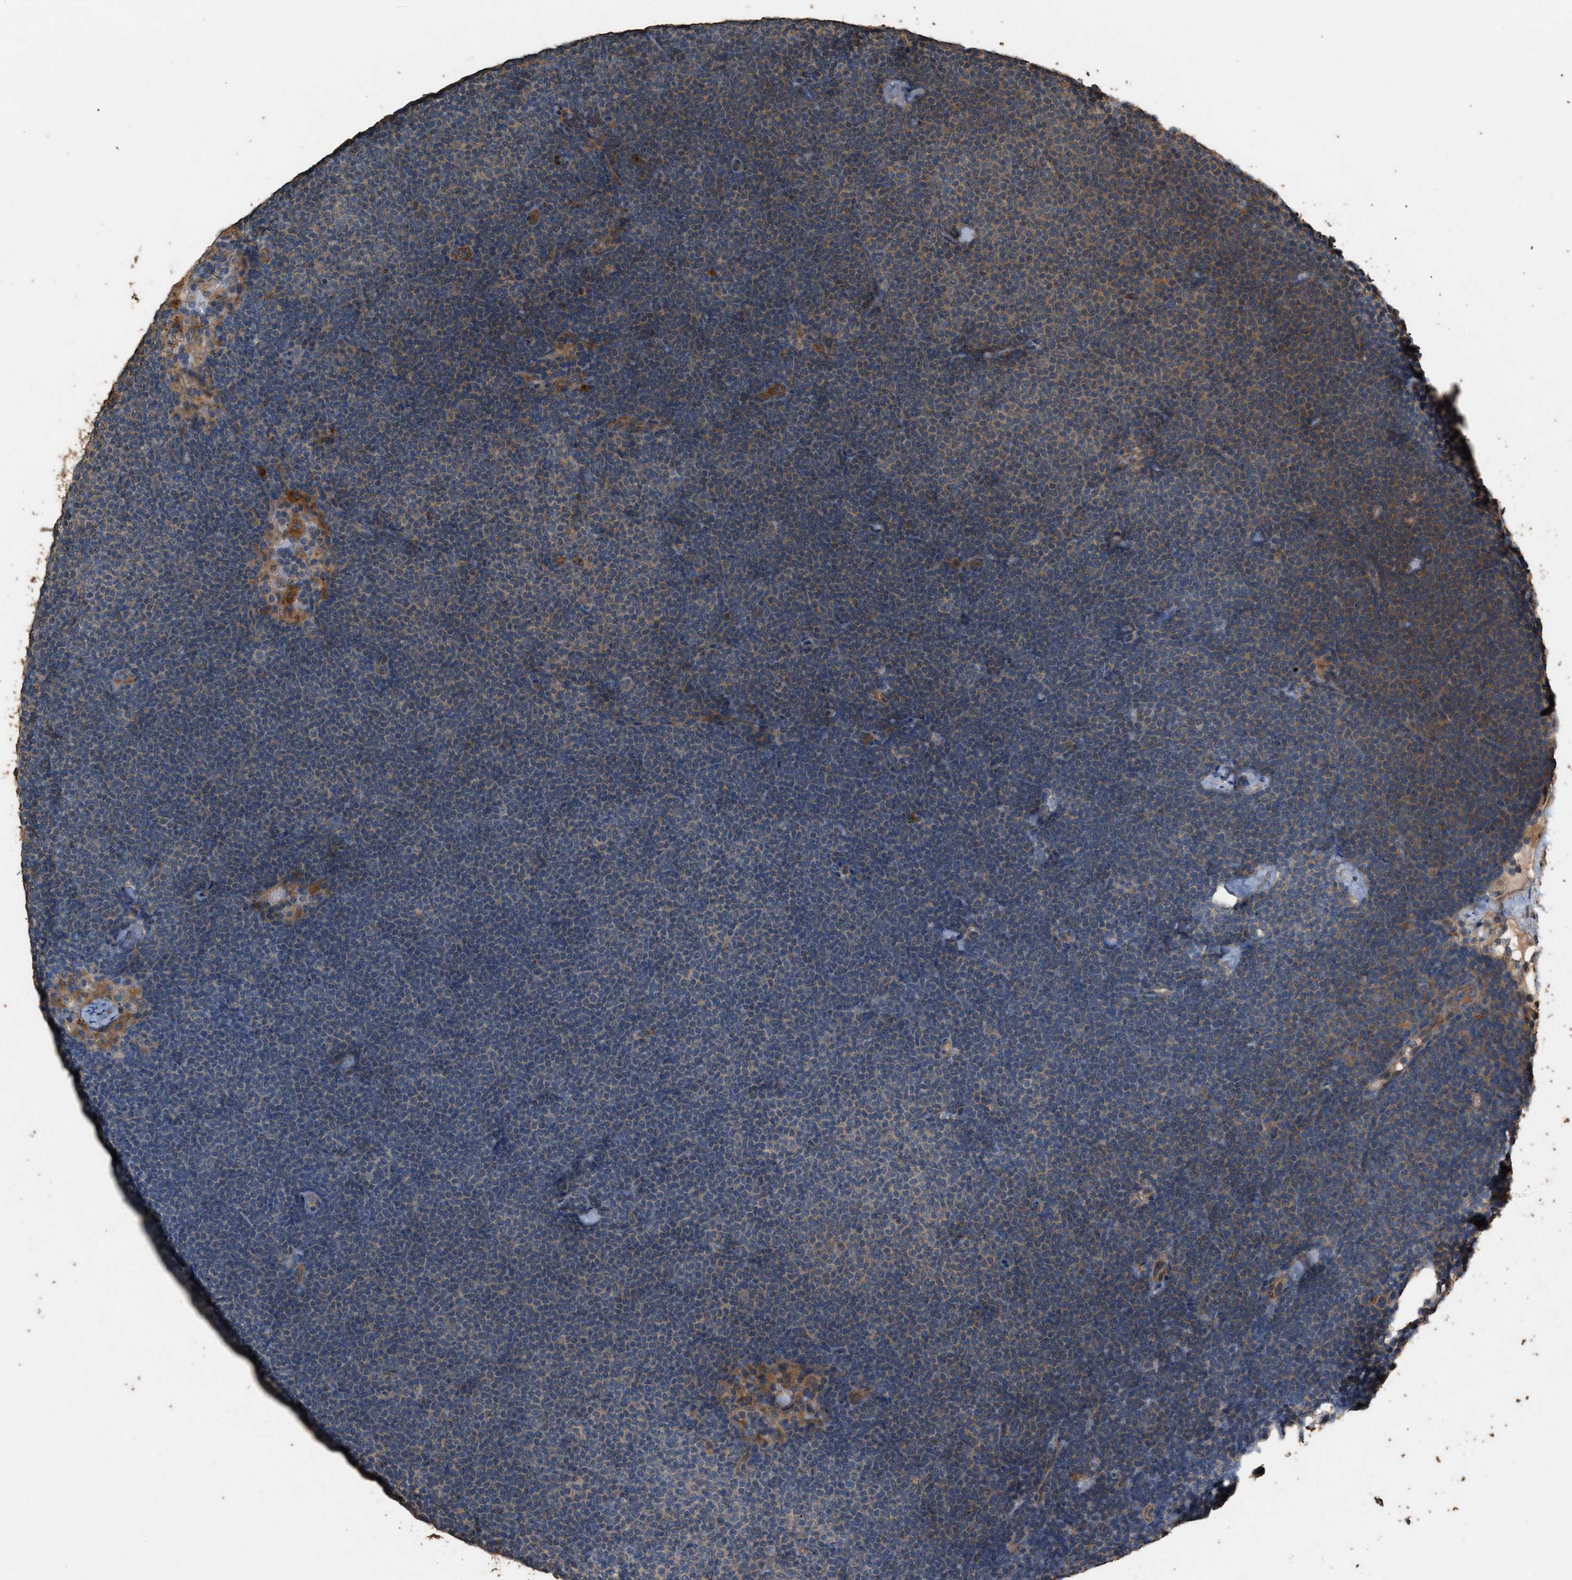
{"staining": {"intensity": "weak", "quantity": "<25%", "location": "cytoplasmic/membranous"}, "tissue": "lymphoma", "cell_type": "Tumor cells", "image_type": "cancer", "snomed": [{"axis": "morphology", "description": "Malignant lymphoma, non-Hodgkin's type, Low grade"}, {"axis": "topography", "description": "Lymph node"}], "caption": "DAB (3,3'-diaminobenzidine) immunohistochemical staining of human lymphoma exhibits no significant staining in tumor cells. Nuclei are stained in blue.", "gene": "DCAF7", "patient": {"sex": "female", "age": 53}}